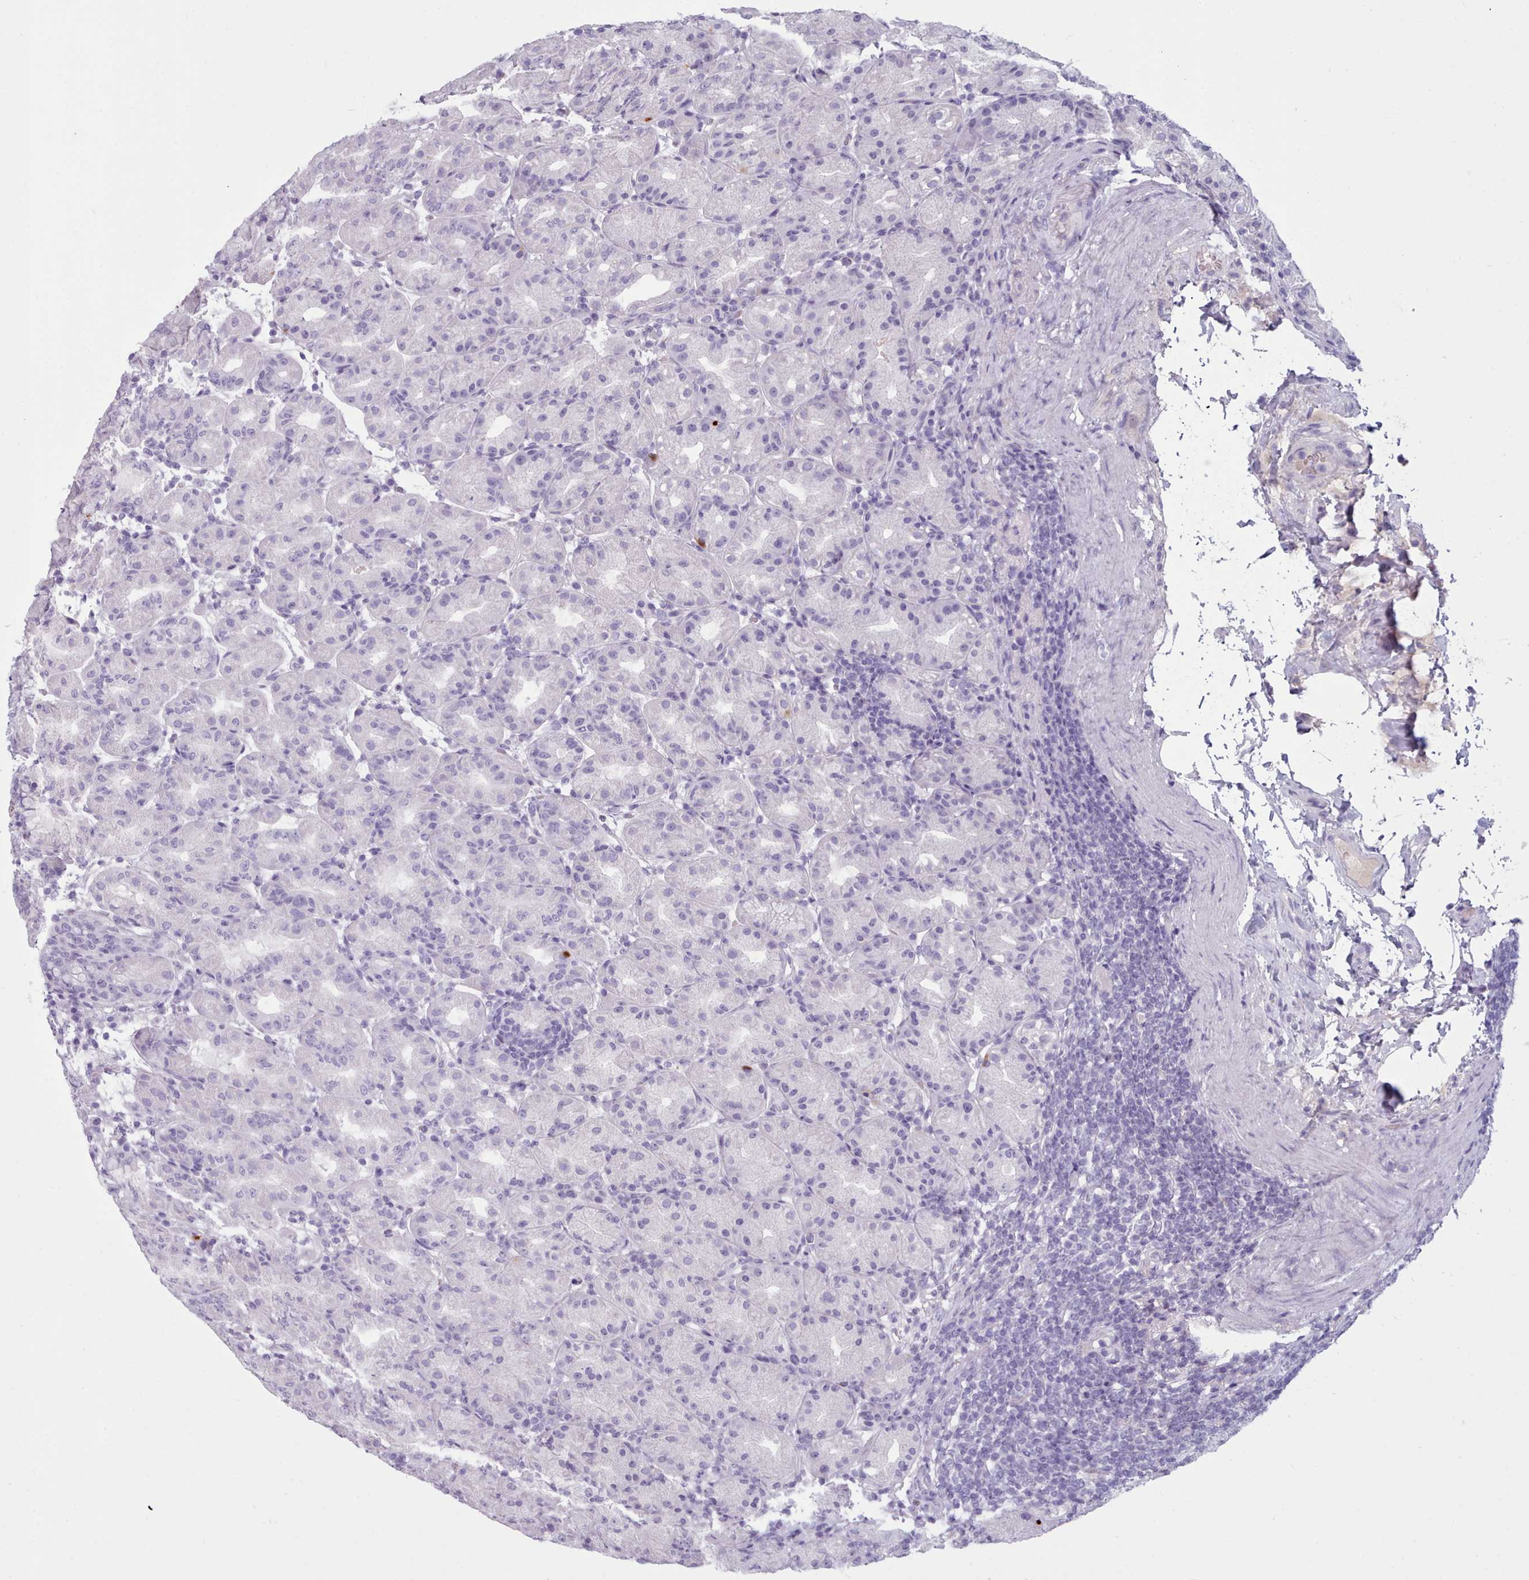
{"staining": {"intensity": "negative", "quantity": "none", "location": "none"}, "tissue": "stomach", "cell_type": "Glandular cells", "image_type": "normal", "snomed": [{"axis": "morphology", "description": "Normal tissue, NOS"}, {"axis": "topography", "description": "Stomach"}], "caption": "This is an immunohistochemistry (IHC) image of benign stomach. There is no staining in glandular cells.", "gene": "ZNF43", "patient": {"sex": "female", "age": 79}}